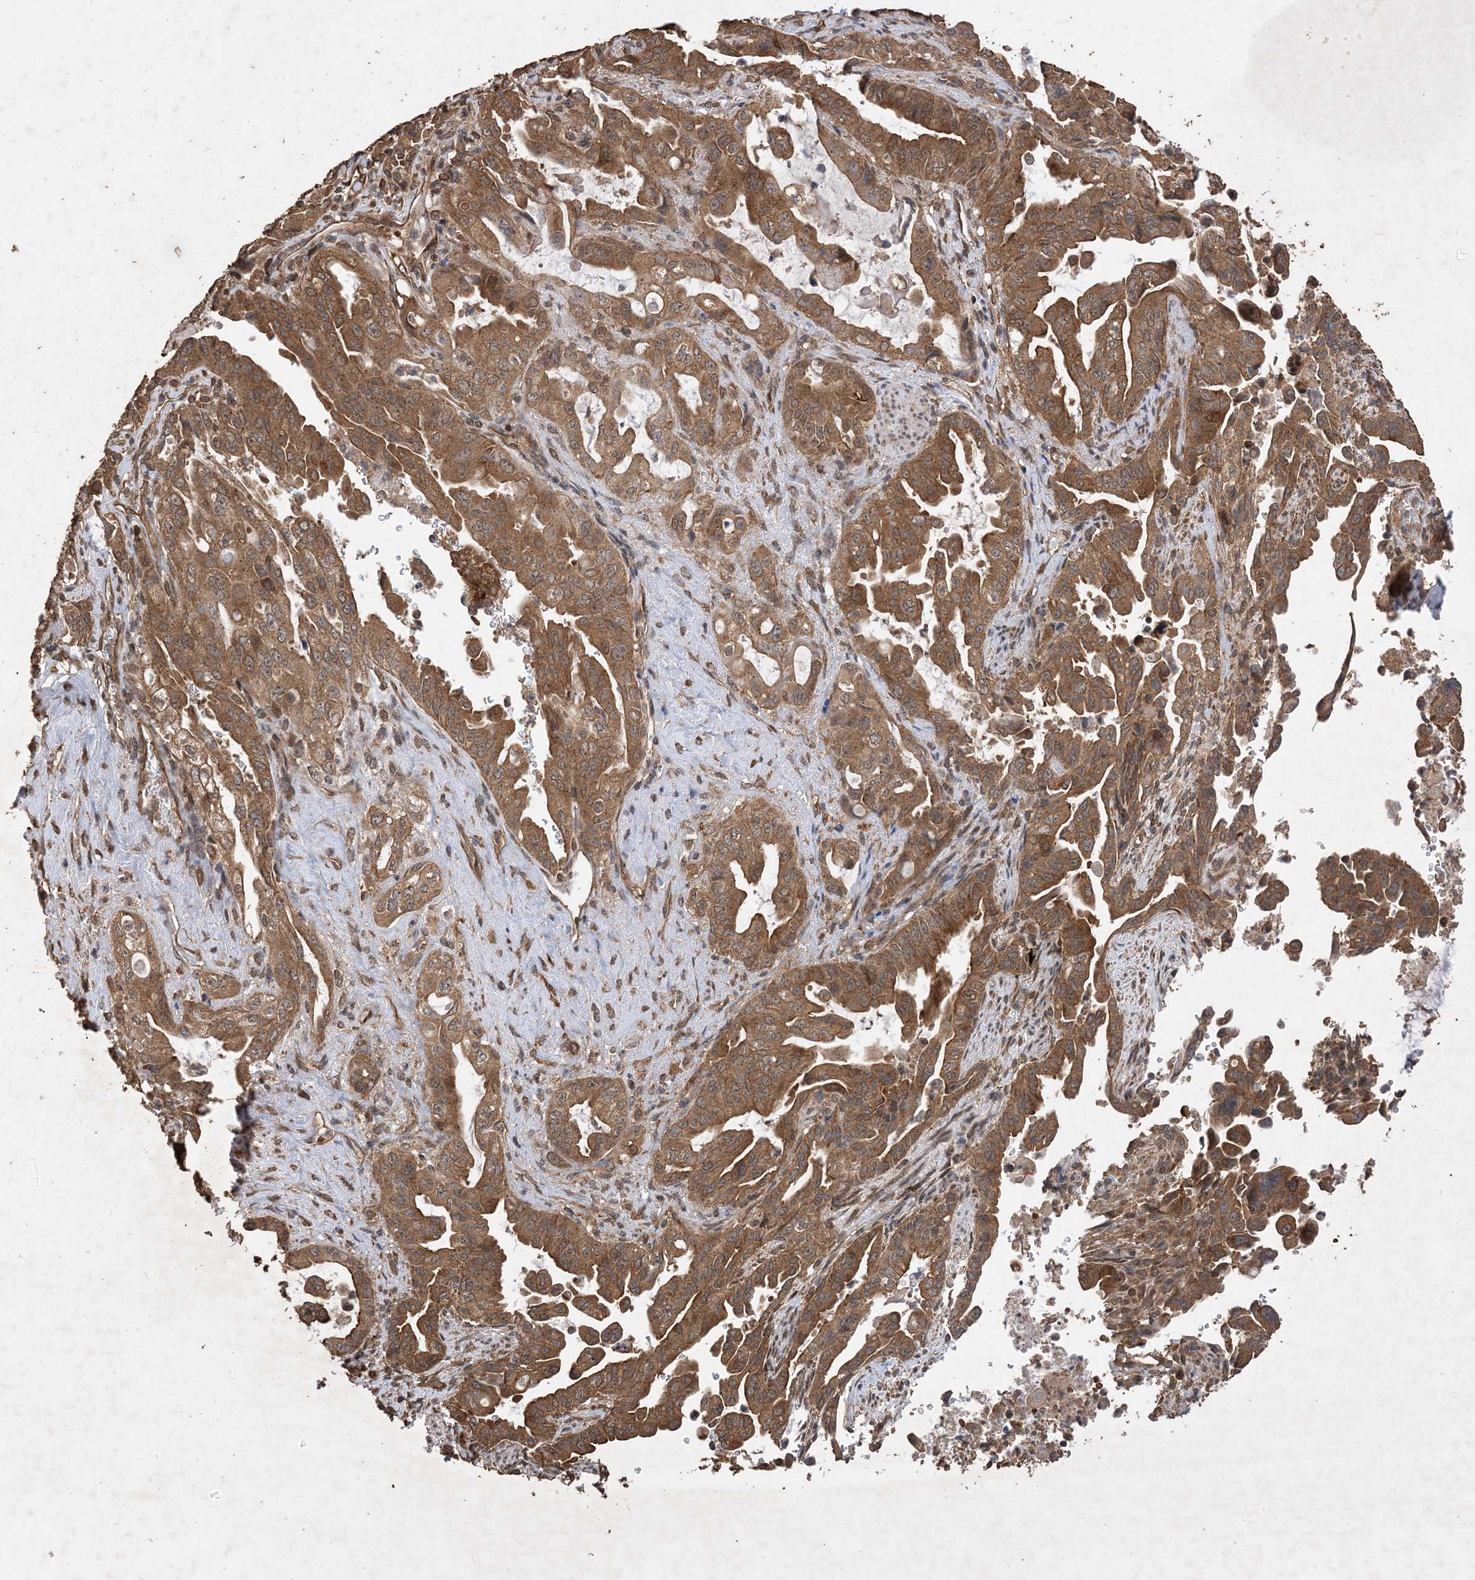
{"staining": {"intensity": "moderate", "quantity": ">75%", "location": "cytoplasmic/membranous"}, "tissue": "pancreatic cancer", "cell_type": "Tumor cells", "image_type": "cancer", "snomed": [{"axis": "morphology", "description": "Adenocarcinoma, NOS"}, {"axis": "topography", "description": "Pancreas"}], "caption": "Immunohistochemistry photomicrograph of neoplastic tissue: pancreatic cancer (adenocarcinoma) stained using immunohistochemistry demonstrates medium levels of moderate protein expression localized specifically in the cytoplasmic/membranous of tumor cells, appearing as a cytoplasmic/membranous brown color.", "gene": "ZKSCAN5", "patient": {"sex": "male", "age": 70}}